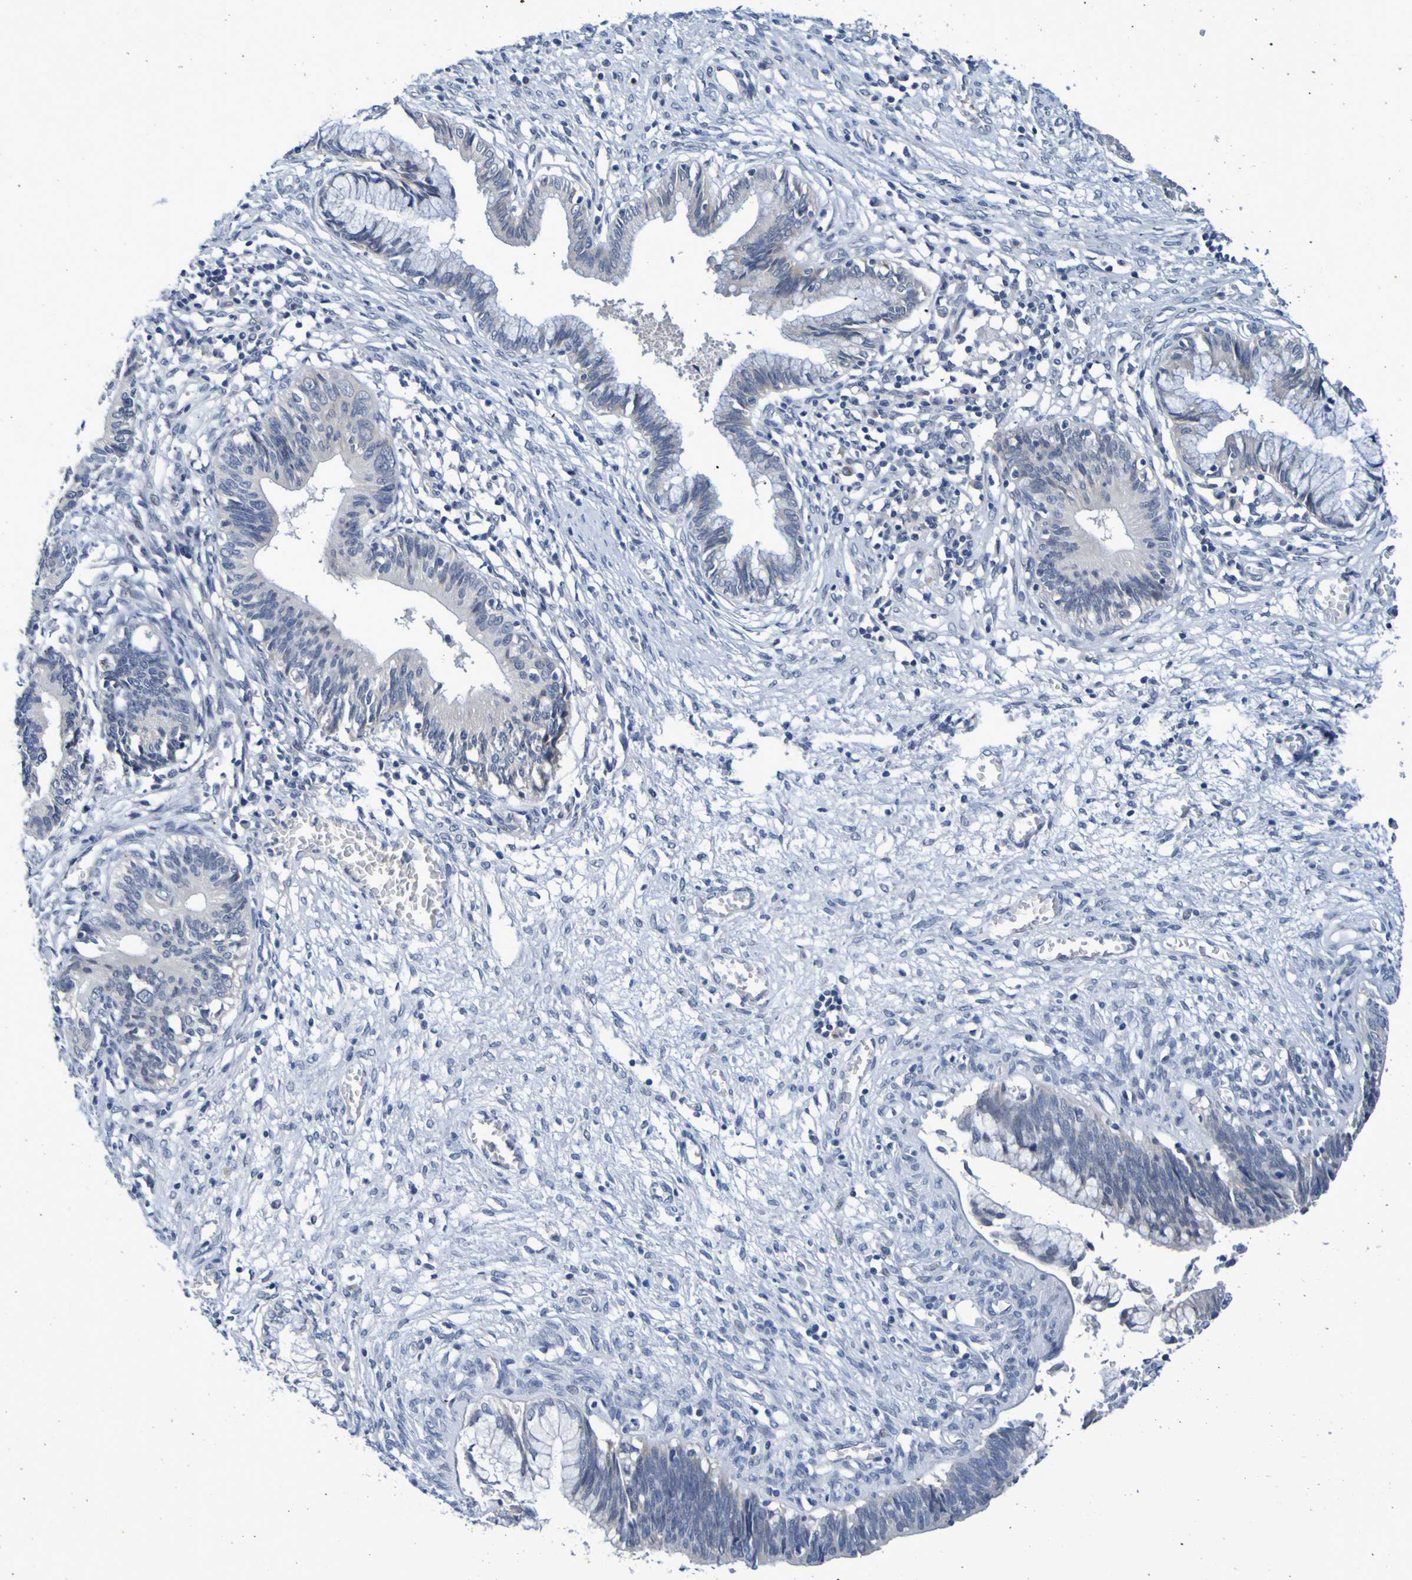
{"staining": {"intensity": "negative", "quantity": "none", "location": "none"}, "tissue": "cervical cancer", "cell_type": "Tumor cells", "image_type": "cancer", "snomed": [{"axis": "morphology", "description": "Adenocarcinoma, NOS"}, {"axis": "topography", "description": "Cervix"}], "caption": "An image of human cervical cancer (adenocarcinoma) is negative for staining in tumor cells. The staining was performed using DAB to visualize the protein expression in brown, while the nuclei were stained in blue with hematoxylin (Magnification: 20x).", "gene": "VMA21", "patient": {"sex": "female", "age": 44}}